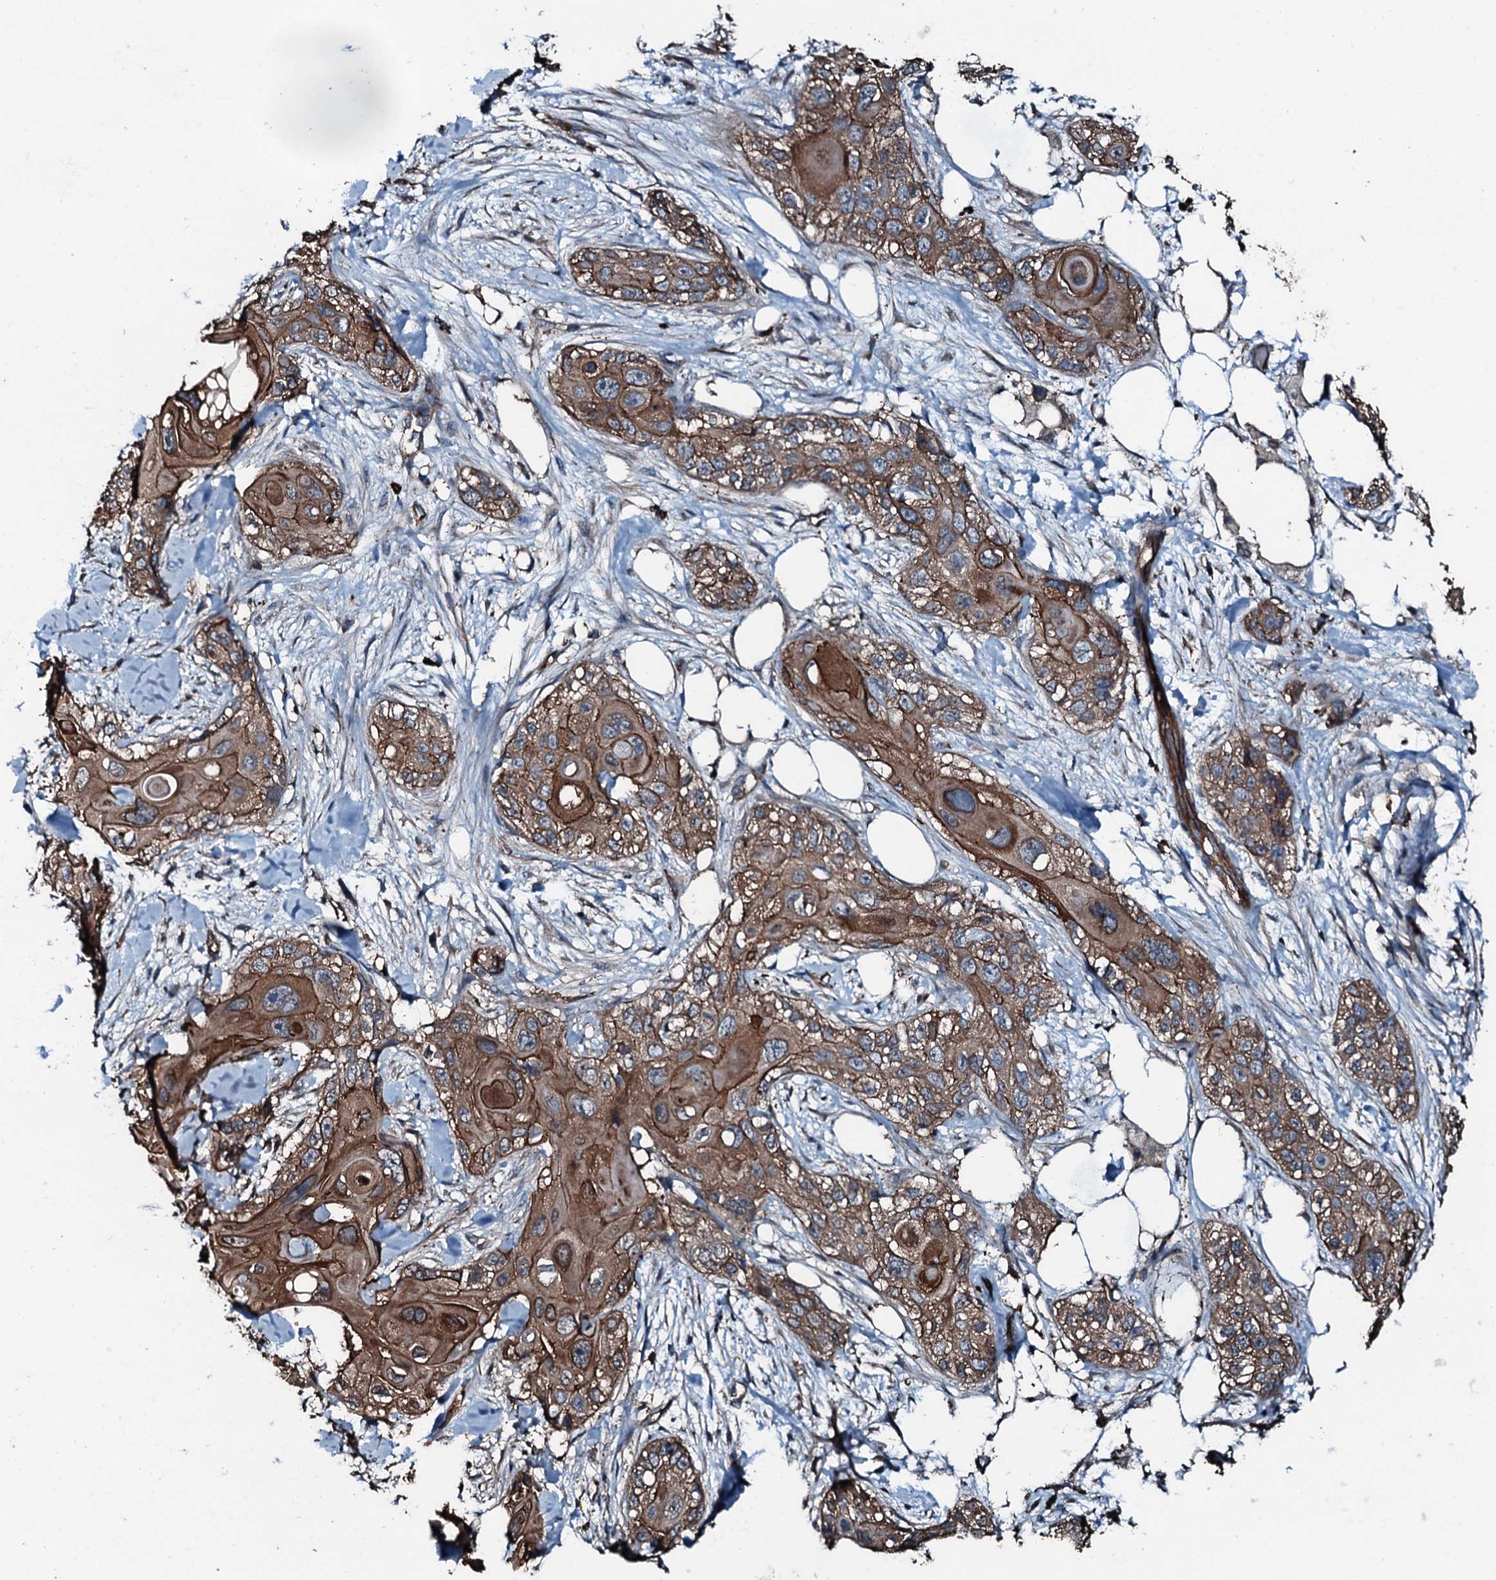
{"staining": {"intensity": "strong", "quantity": ">75%", "location": "cytoplasmic/membranous"}, "tissue": "skin cancer", "cell_type": "Tumor cells", "image_type": "cancer", "snomed": [{"axis": "morphology", "description": "Normal tissue, NOS"}, {"axis": "morphology", "description": "Squamous cell carcinoma, NOS"}, {"axis": "topography", "description": "Skin"}], "caption": "A histopathology image showing strong cytoplasmic/membranous positivity in approximately >75% of tumor cells in skin cancer, as visualized by brown immunohistochemical staining.", "gene": "SLC25A38", "patient": {"sex": "male", "age": 72}}